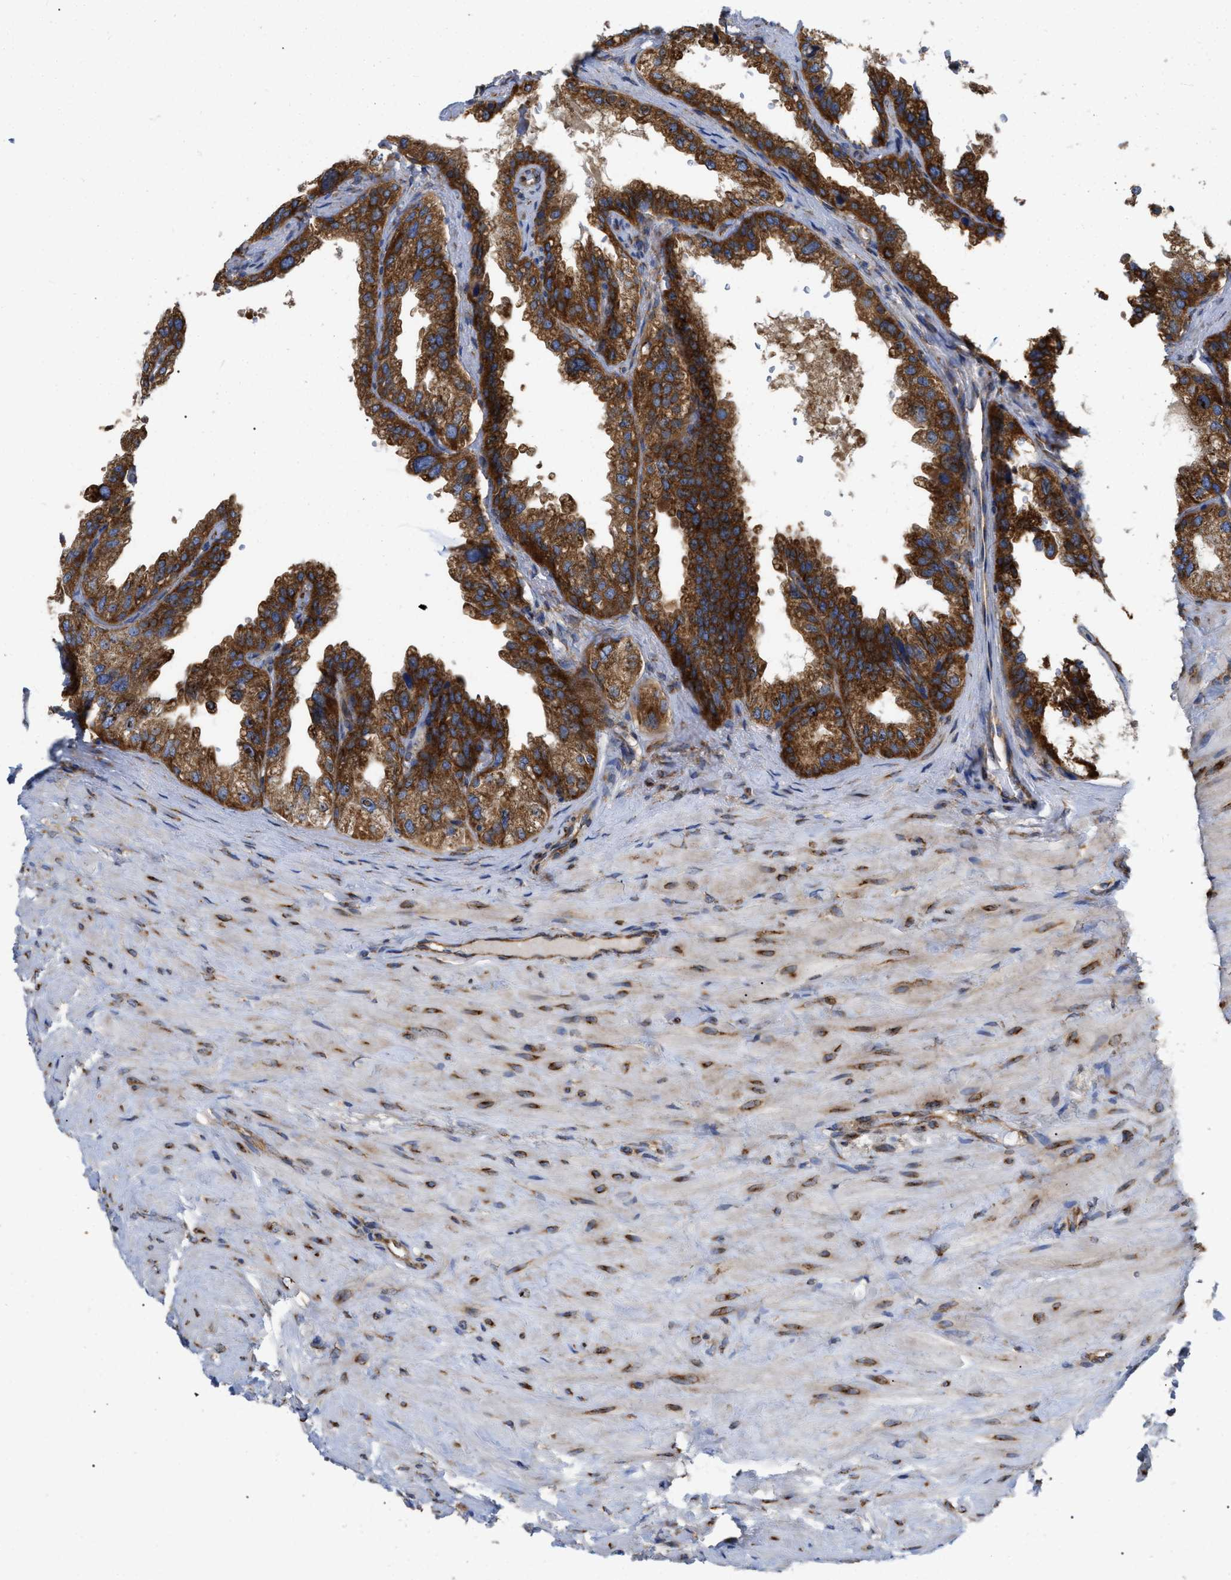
{"staining": {"intensity": "strong", "quantity": ">75%", "location": "cytoplasmic/membranous"}, "tissue": "seminal vesicle", "cell_type": "Glandular cells", "image_type": "normal", "snomed": [{"axis": "morphology", "description": "Normal tissue, NOS"}, {"axis": "topography", "description": "Seminal veicle"}], "caption": "This is a micrograph of IHC staining of normal seminal vesicle, which shows strong staining in the cytoplasmic/membranous of glandular cells.", "gene": "FAM120A", "patient": {"sex": "male", "age": 68}}